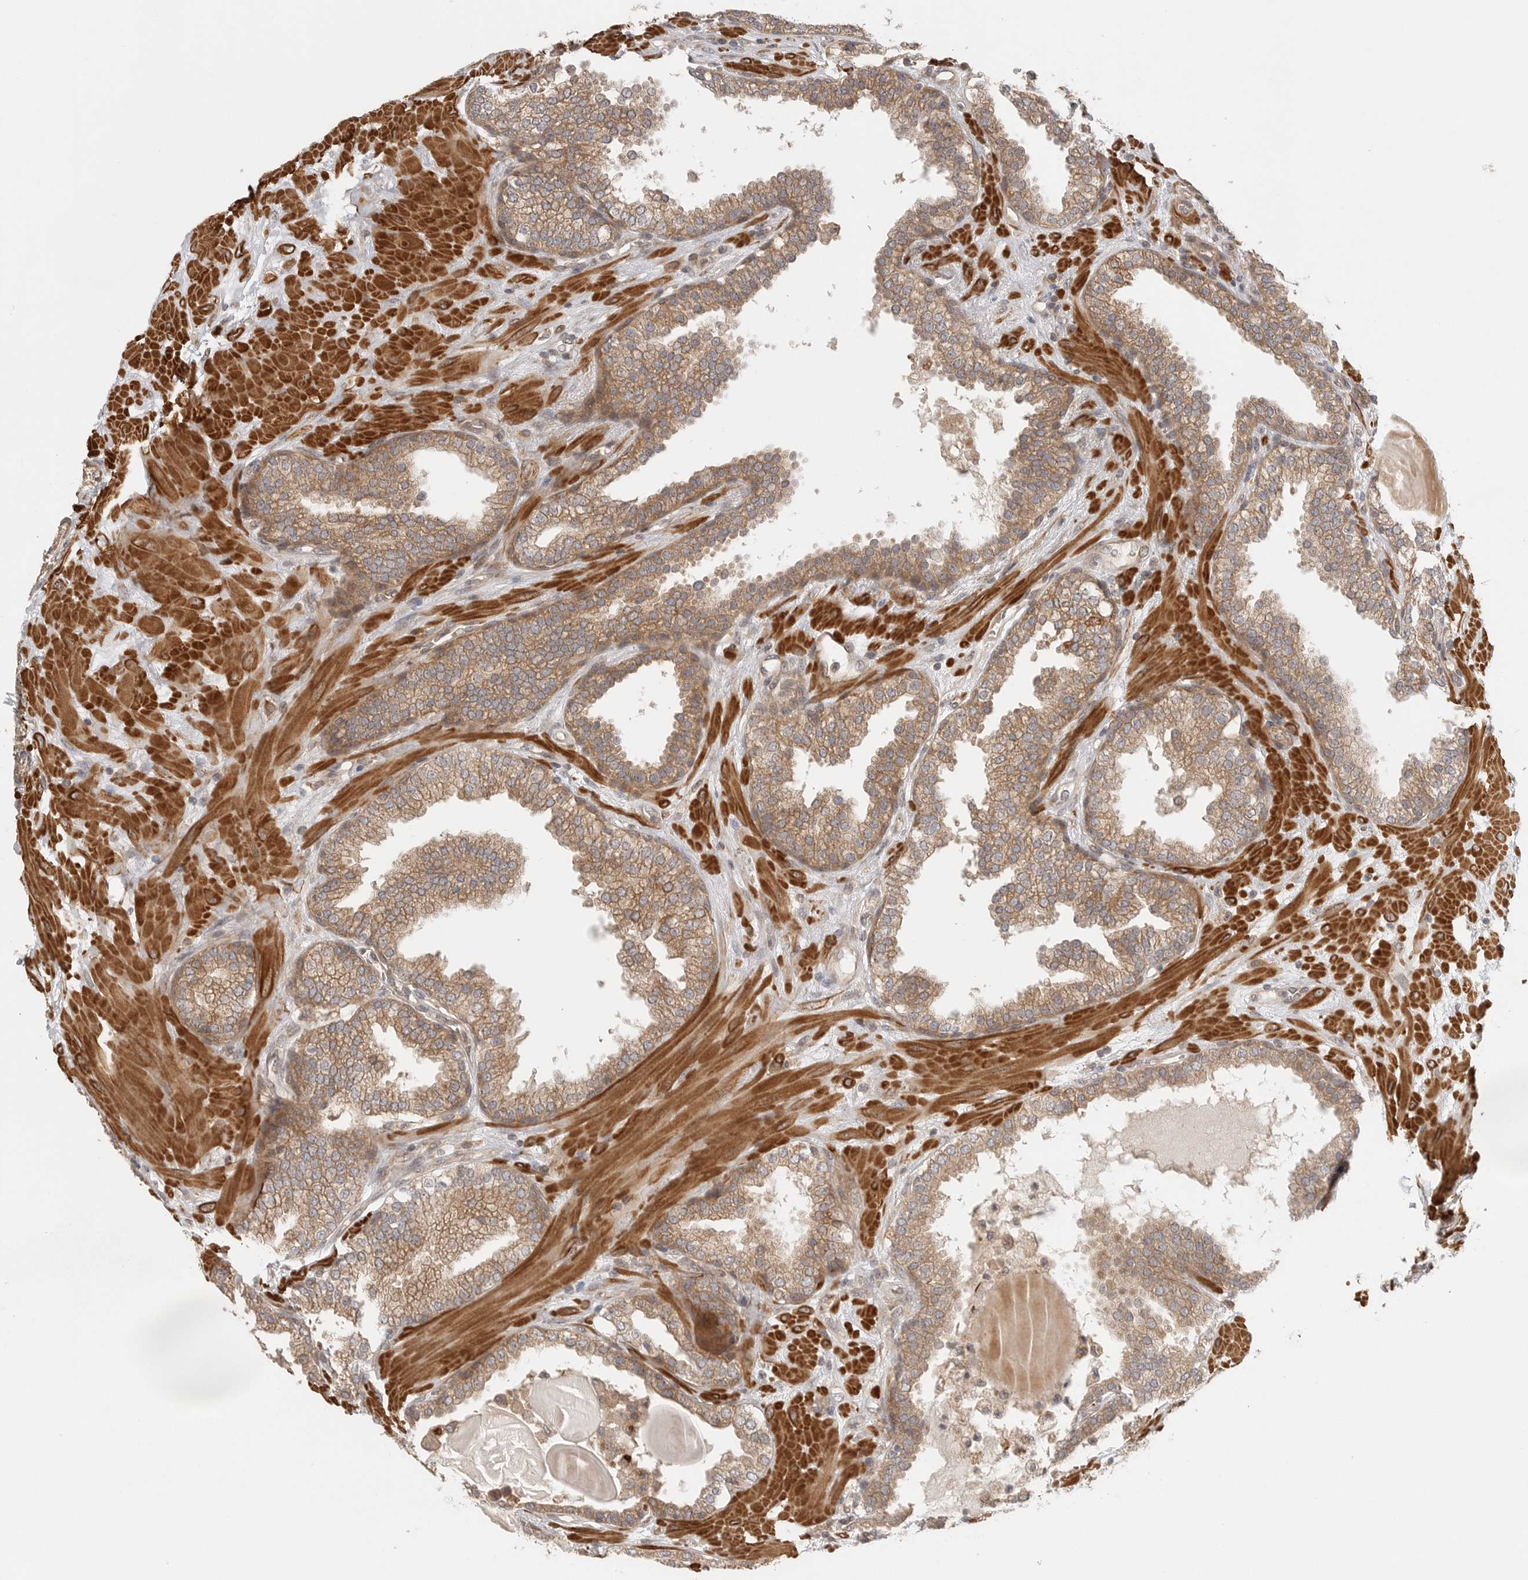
{"staining": {"intensity": "moderate", "quantity": ">75%", "location": "cytoplasmic/membranous"}, "tissue": "prostate", "cell_type": "Glandular cells", "image_type": "normal", "snomed": [{"axis": "morphology", "description": "Normal tissue, NOS"}, {"axis": "topography", "description": "Prostate"}], "caption": "Immunohistochemical staining of normal prostate displays moderate cytoplasmic/membranous protein positivity in about >75% of glandular cells. (DAB (3,3'-diaminobenzidine) IHC with brightfield microscopy, high magnification).", "gene": "CCPG1", "patient": {"sex": "male", "age": 51}}